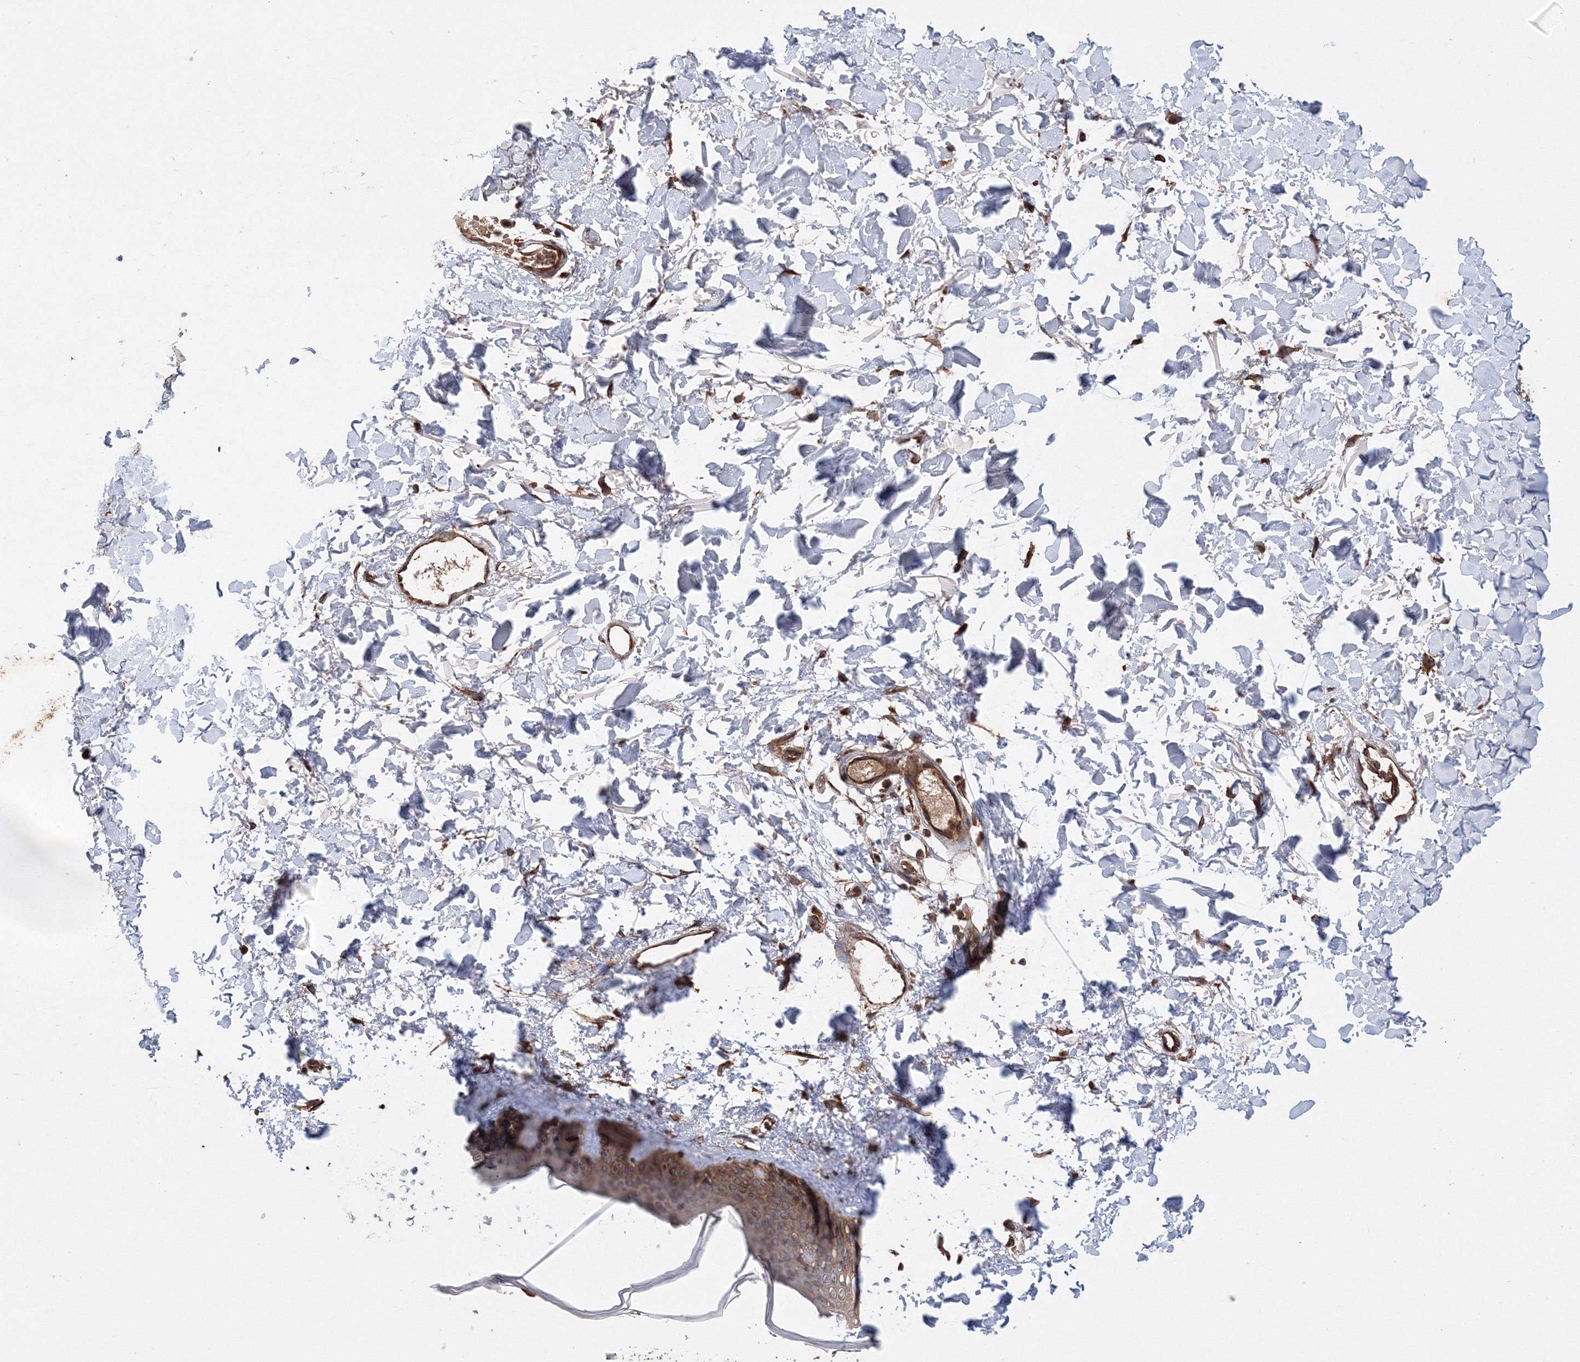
{"staining": {"intensity": "strong", "quantity": ">75%", "location": "cytoplasmic/membranous"}, "tissue": "skin", "cell_type": "Fibroblasts", "image_type": "normal", "snomed": [{"axis": "morphology", "description": "Normal tissue, NOS"}, {"axis": "topography", "description": "Skin"}], "caption": "Immunohistochemistry histopathology image of normal human skin stained for a protein (brown), which reveals high levels of strong cytoplasmic/membranous positivity in approximately >75% of fibroblasts.", "gene": "ATG3", "patient": {"sex": "female", "age": 58}}